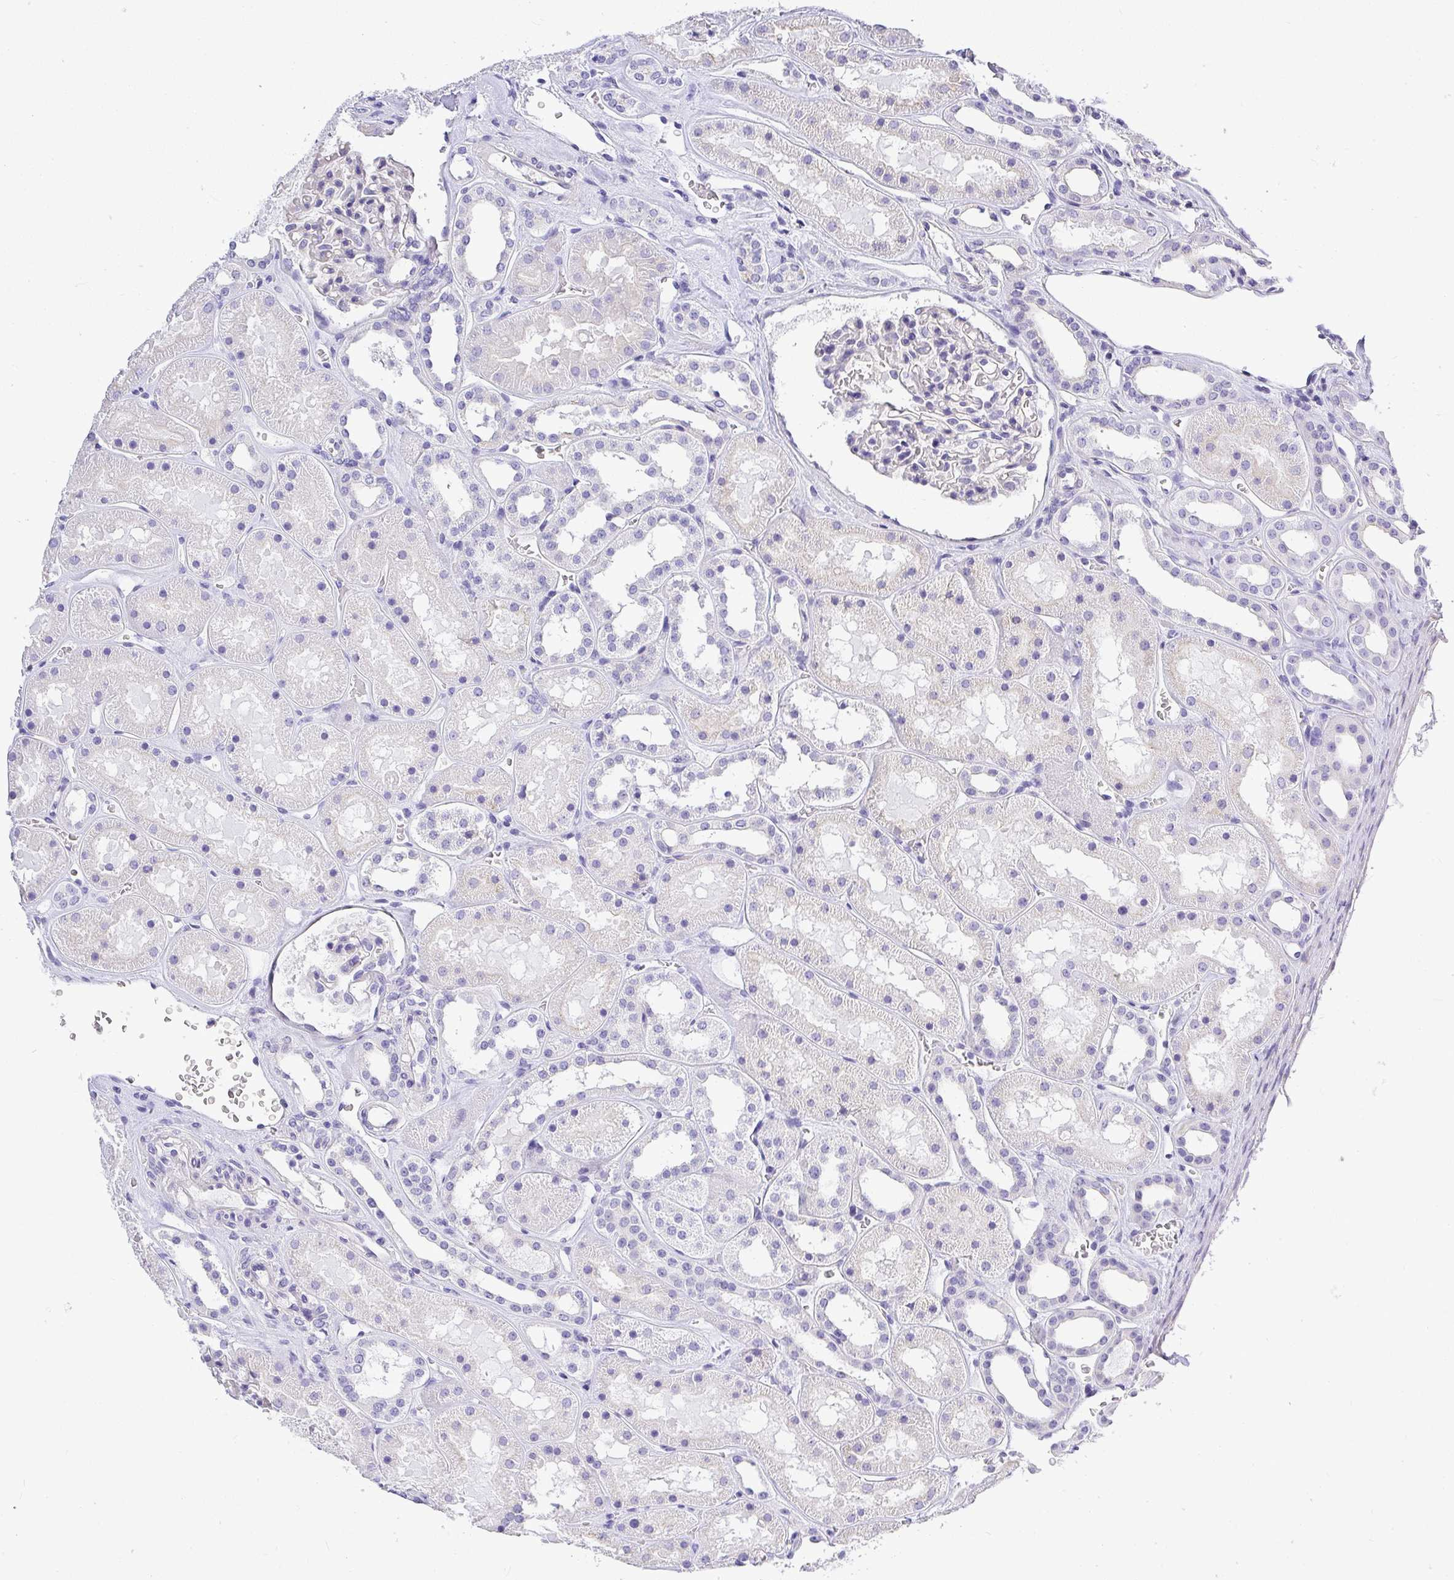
{"staining": {"intensity": "negative", "quantity": "none", "location": "none"}, "tissue": "kidney", "cell_type": "Cells in glomeruli", "image_type": "normal", "snomed": [{"axis": "morphology", "description": "Normal tissue, NOS"}, {"axis": "topography", "description": "Kidney"}], "caption": "A micrograph of kidney stained for a protein shows no brown staining in cells in glomeruli.", "gene": "PLPPR3", "patient": {"sex": "female", "age": 41}}